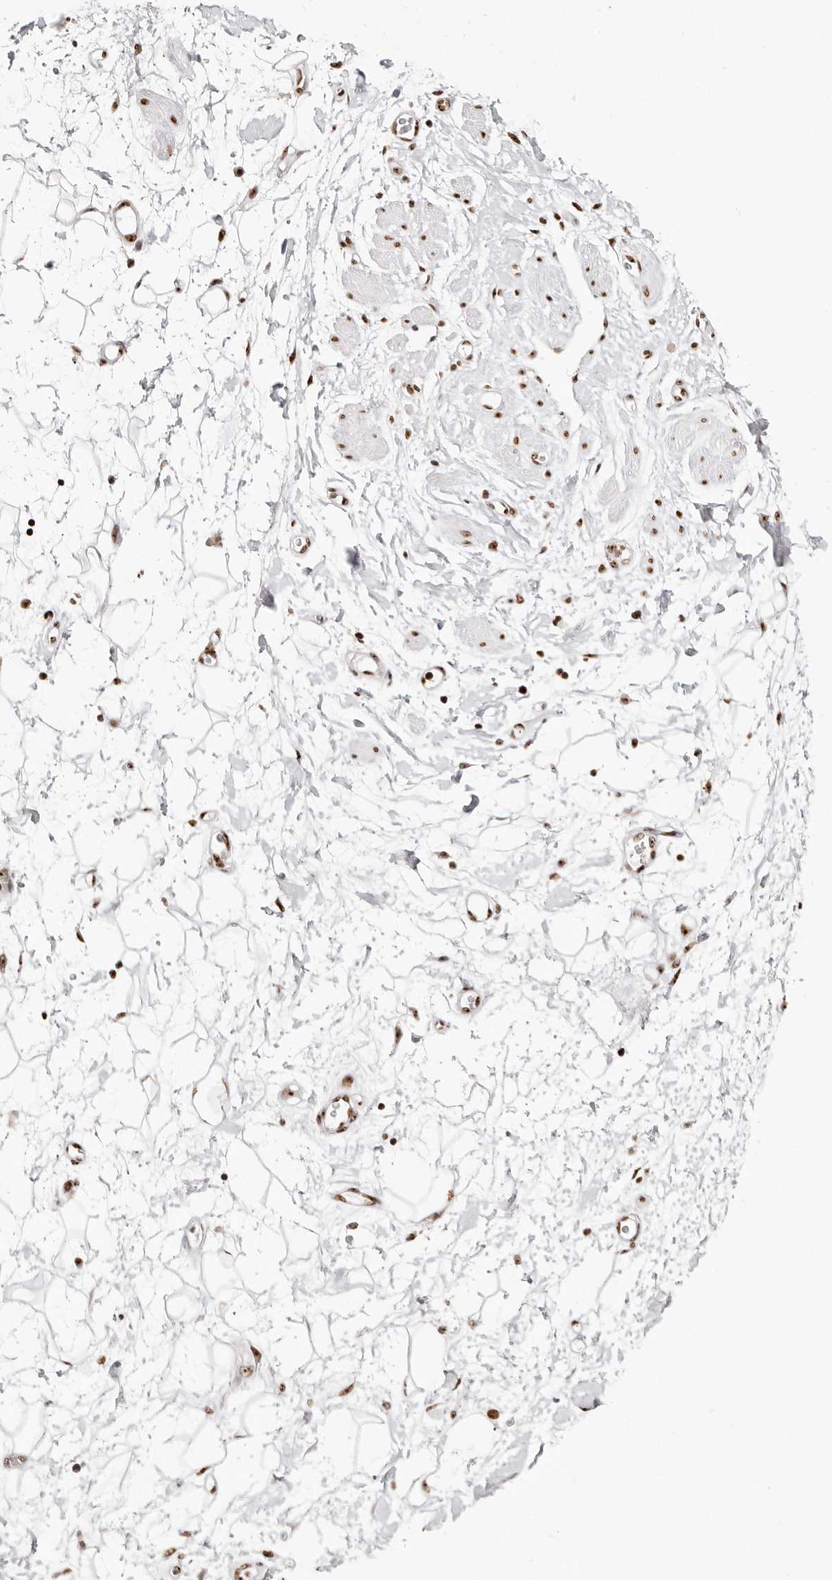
{"staining": {"intensity": "moderate", "quantity": ">75%", "location": "nuclear"}, "tissue": "adipose tissue", "cell_type": "Adipocytes", "image_type": "normal", "snomed": [{"axis": "morphology", "description": "Normal tissue, NOS"}, {"axis": "morphology", "description": "Adenocarcinoma, NOS"}, {"axis": "topography", "description": "Pancreas"}, {"axis": "topography", "description": "Peripheral nerve tissue"}], "caption": "Adipose tissue stained with DAB (3,3'-diaminobenzidine) immunohistochemistry (IHC) reveals medium levels of moderate nuclear staining in about >75% of adipocytes.", "gene": "IQGAP3", "patient": {"sex": "male", "age": 59}}